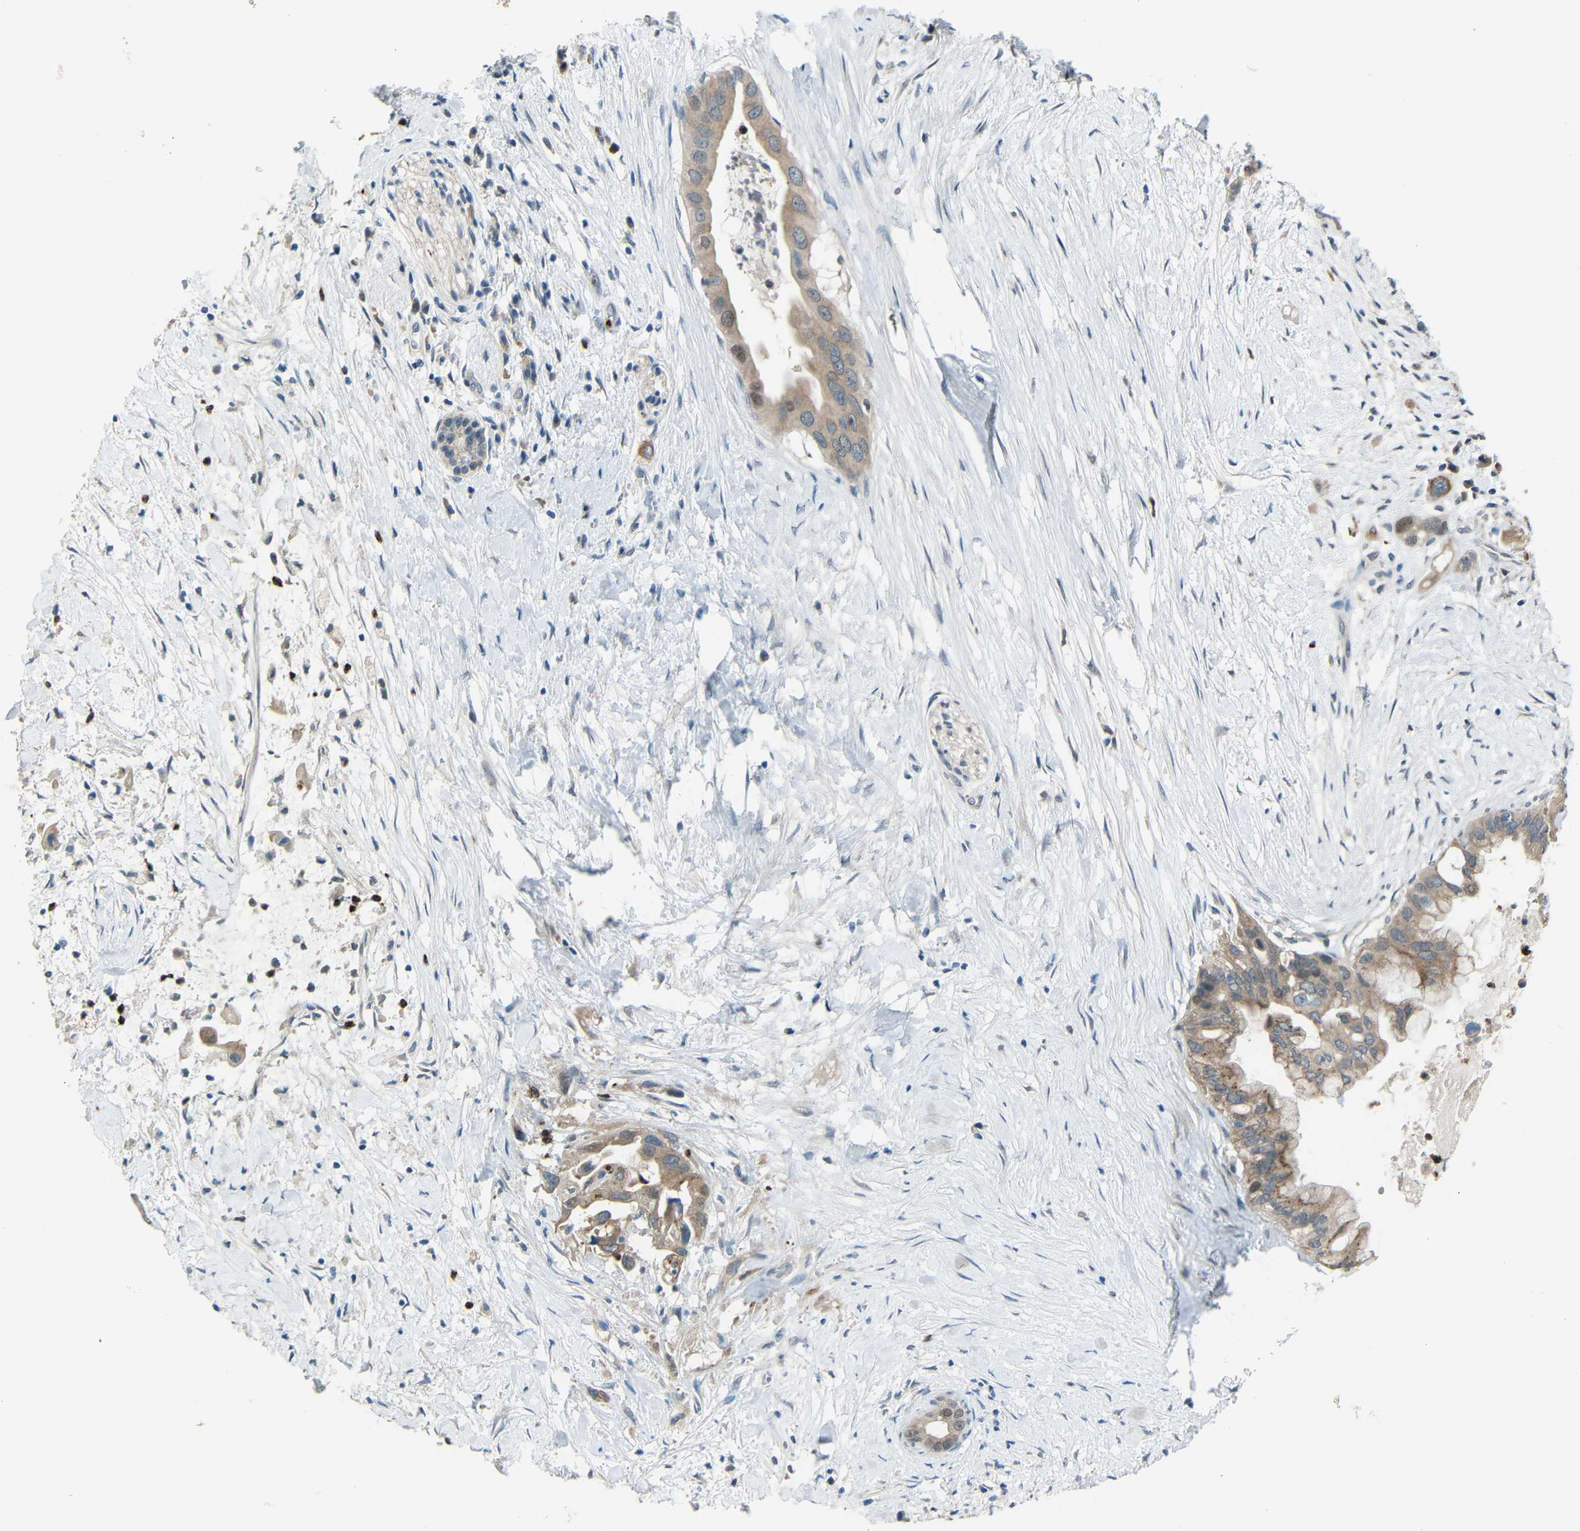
{"staining": {"intensity": "moderate", "quantity": ">75%", "location": "cytoplasmic/membranous"}, "tissue": "pancreatic cancer", "cell_type": "Tumor cells", "image_type": "cancer", "snomed": [{"axis": "morphology", "description": "Adenocarcinoma, NOS"}, {"axis": "topography", "description": "Pancreas"}], "caption": "Immunohistochemistry (DAB (3,3'-diaminobenzidine)) staining of human pancreatic adenocarcinoma displays moderate cytoplasmic/membranous protein expression in approximately >75% of tumor cells.", "gene": "STBD1", "patient": {"sex": "male", "age": 55}}